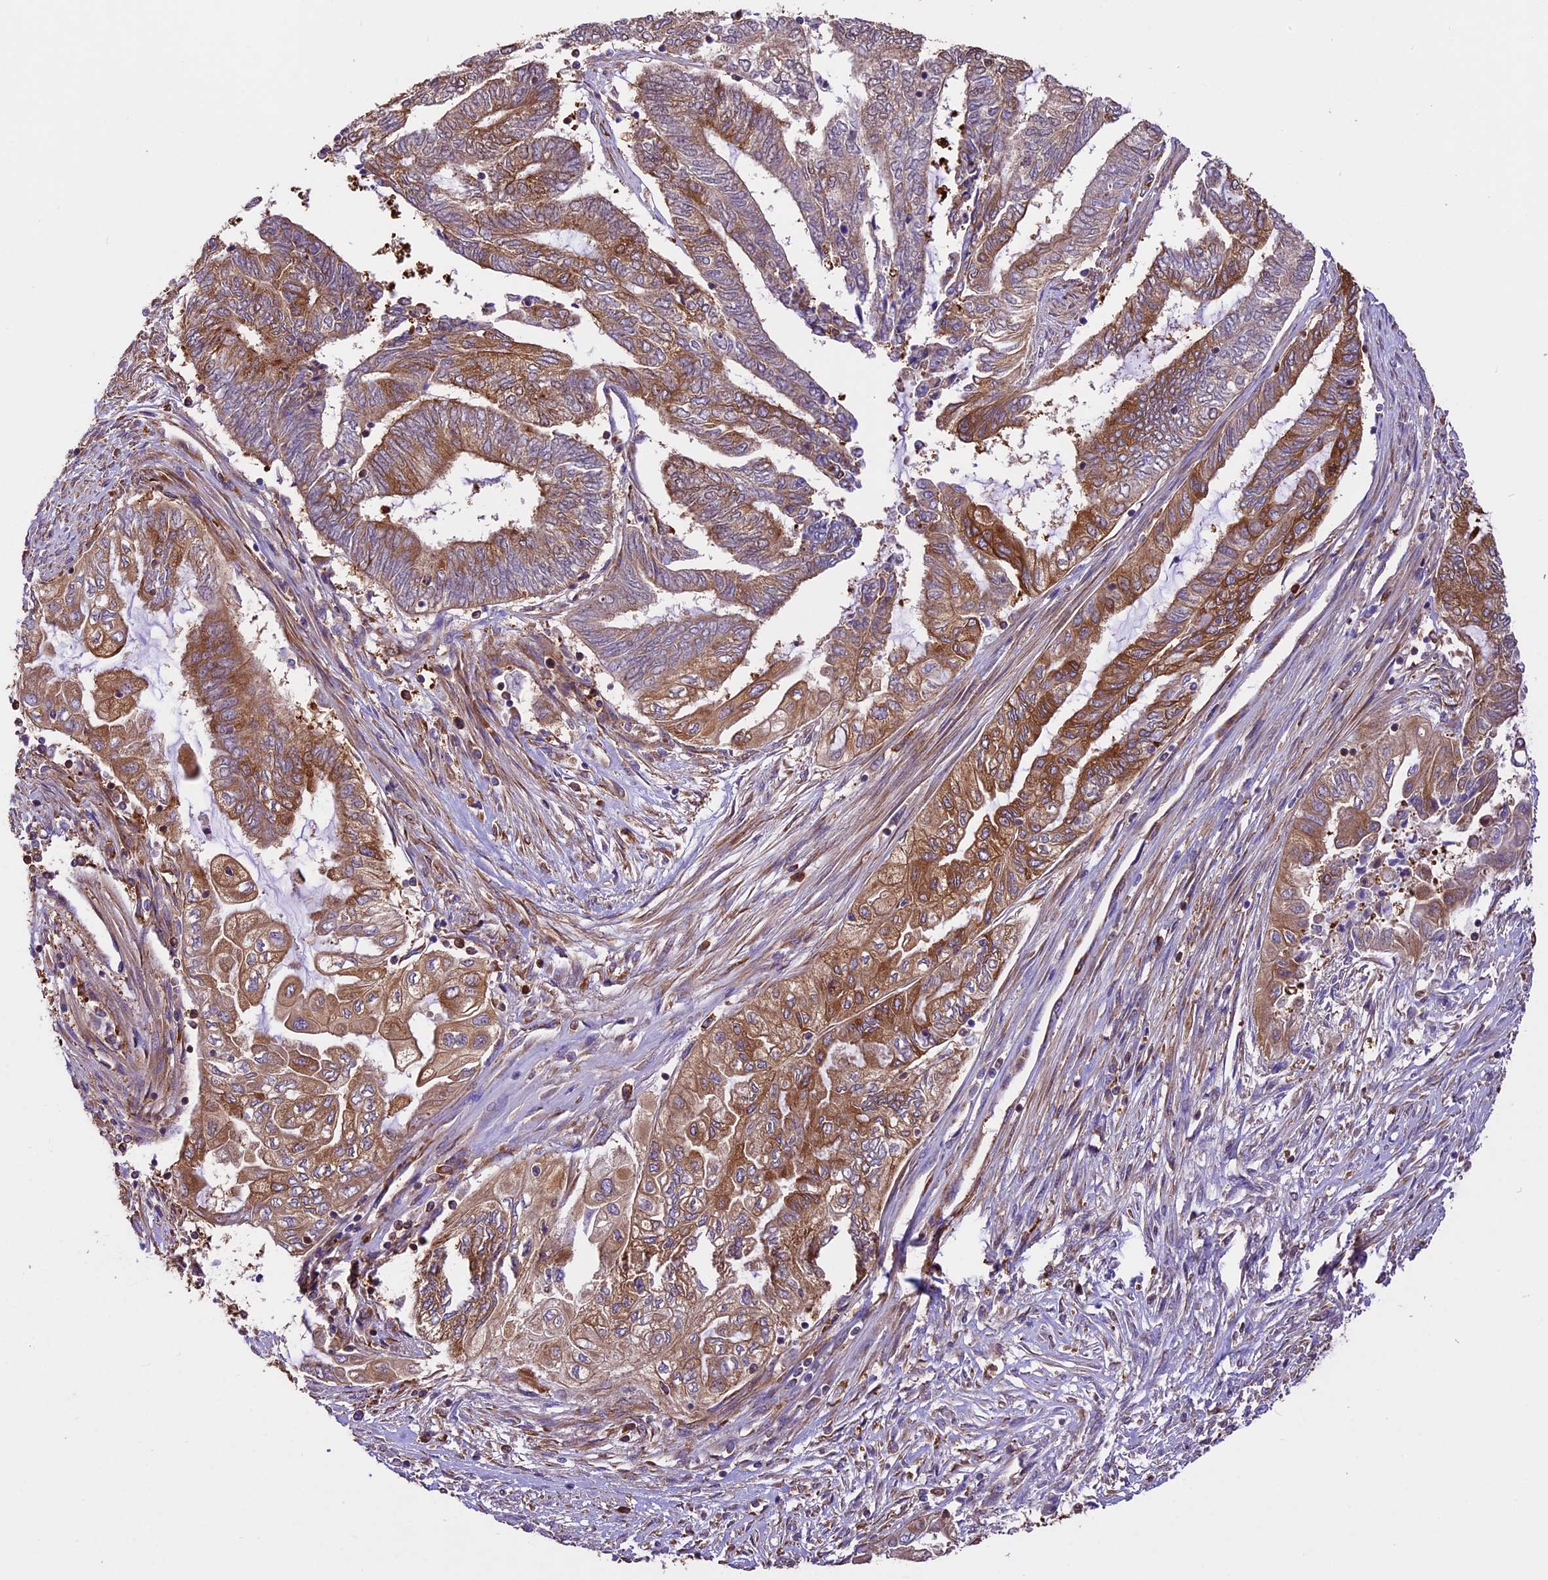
{"staining": {"intensity": "strong", "quantity": ">75%", "location": "cytoplasmic/membranous"}, "tissue": "endometrial cancer", "cell_type": "Tumor cells", "image_type": "cancer", "snomed": [{"axis": "morphology", "description": "Adenocarcinoma, NOS"}, {"axis": "topography", "description": "Uterus"}, {"axis": "topography", "description": "Endometrium"}], "caption": "The immunohistochemical stain highlights strong cytoplasmic/membranous positivity in tumor cells of endometrial cancer (adenocarcinoma) tissue.", "gene": "KARS1", "patient": {"sex": "female", "age": 70}}